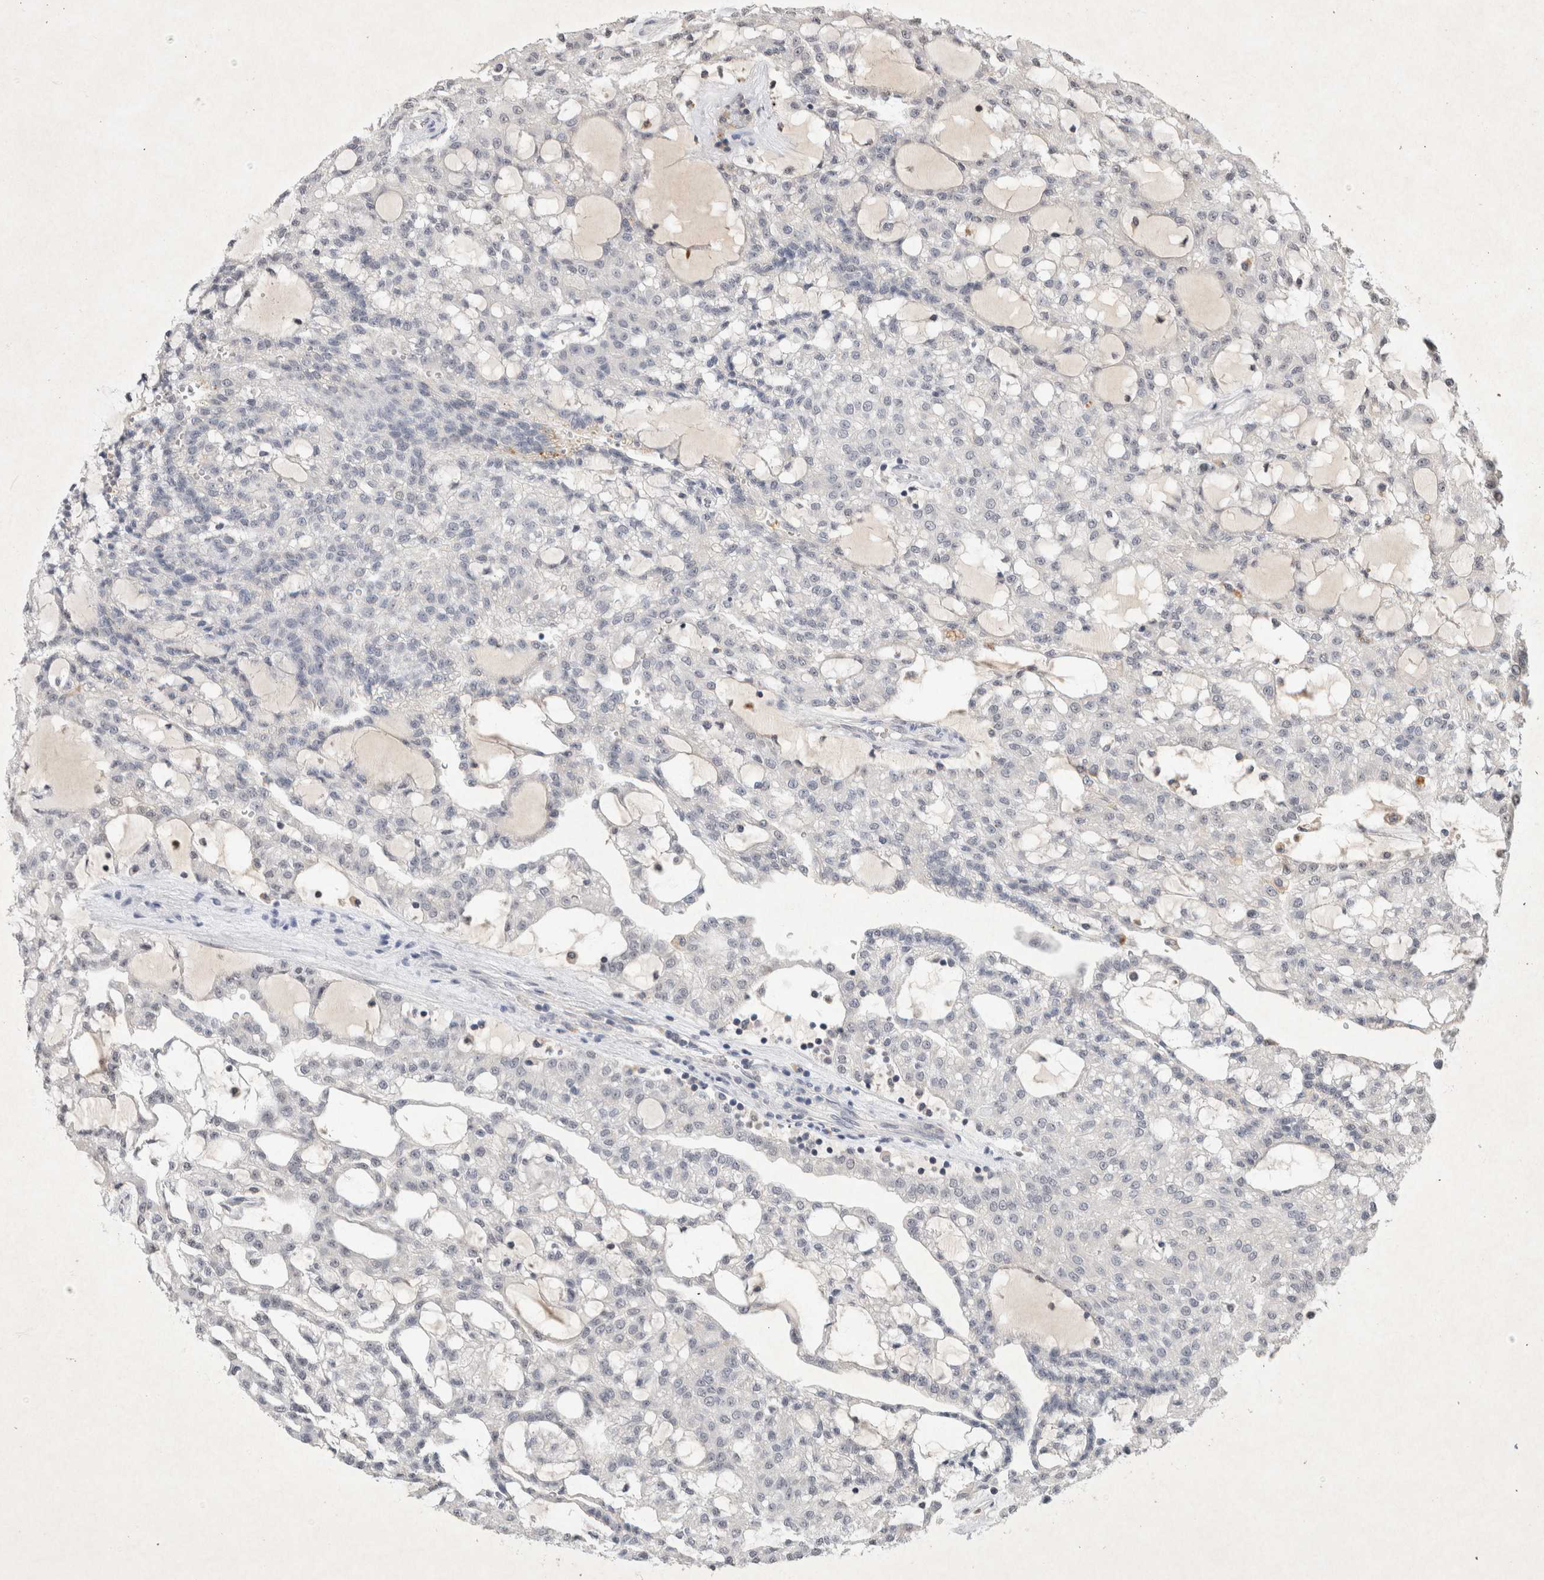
{"staining": {"intensity": "negative", "quantity": "none", "location": "none"}, "tissue": "renal cancer", "cell_type": "Tumor cells", "image_type": "cancer", "snomed": [{"axis": "morphology", "description": "Adenocarcinoma, NOS"}, {"axis": "topography", "description": "Kidney"}], "caption": "Protein analysis of renal cancer (adenocarcinoma) displays no significant staining in tumor cells.", "gene": "XRCC5", "patient": {"sex": "male", "age": 63}}